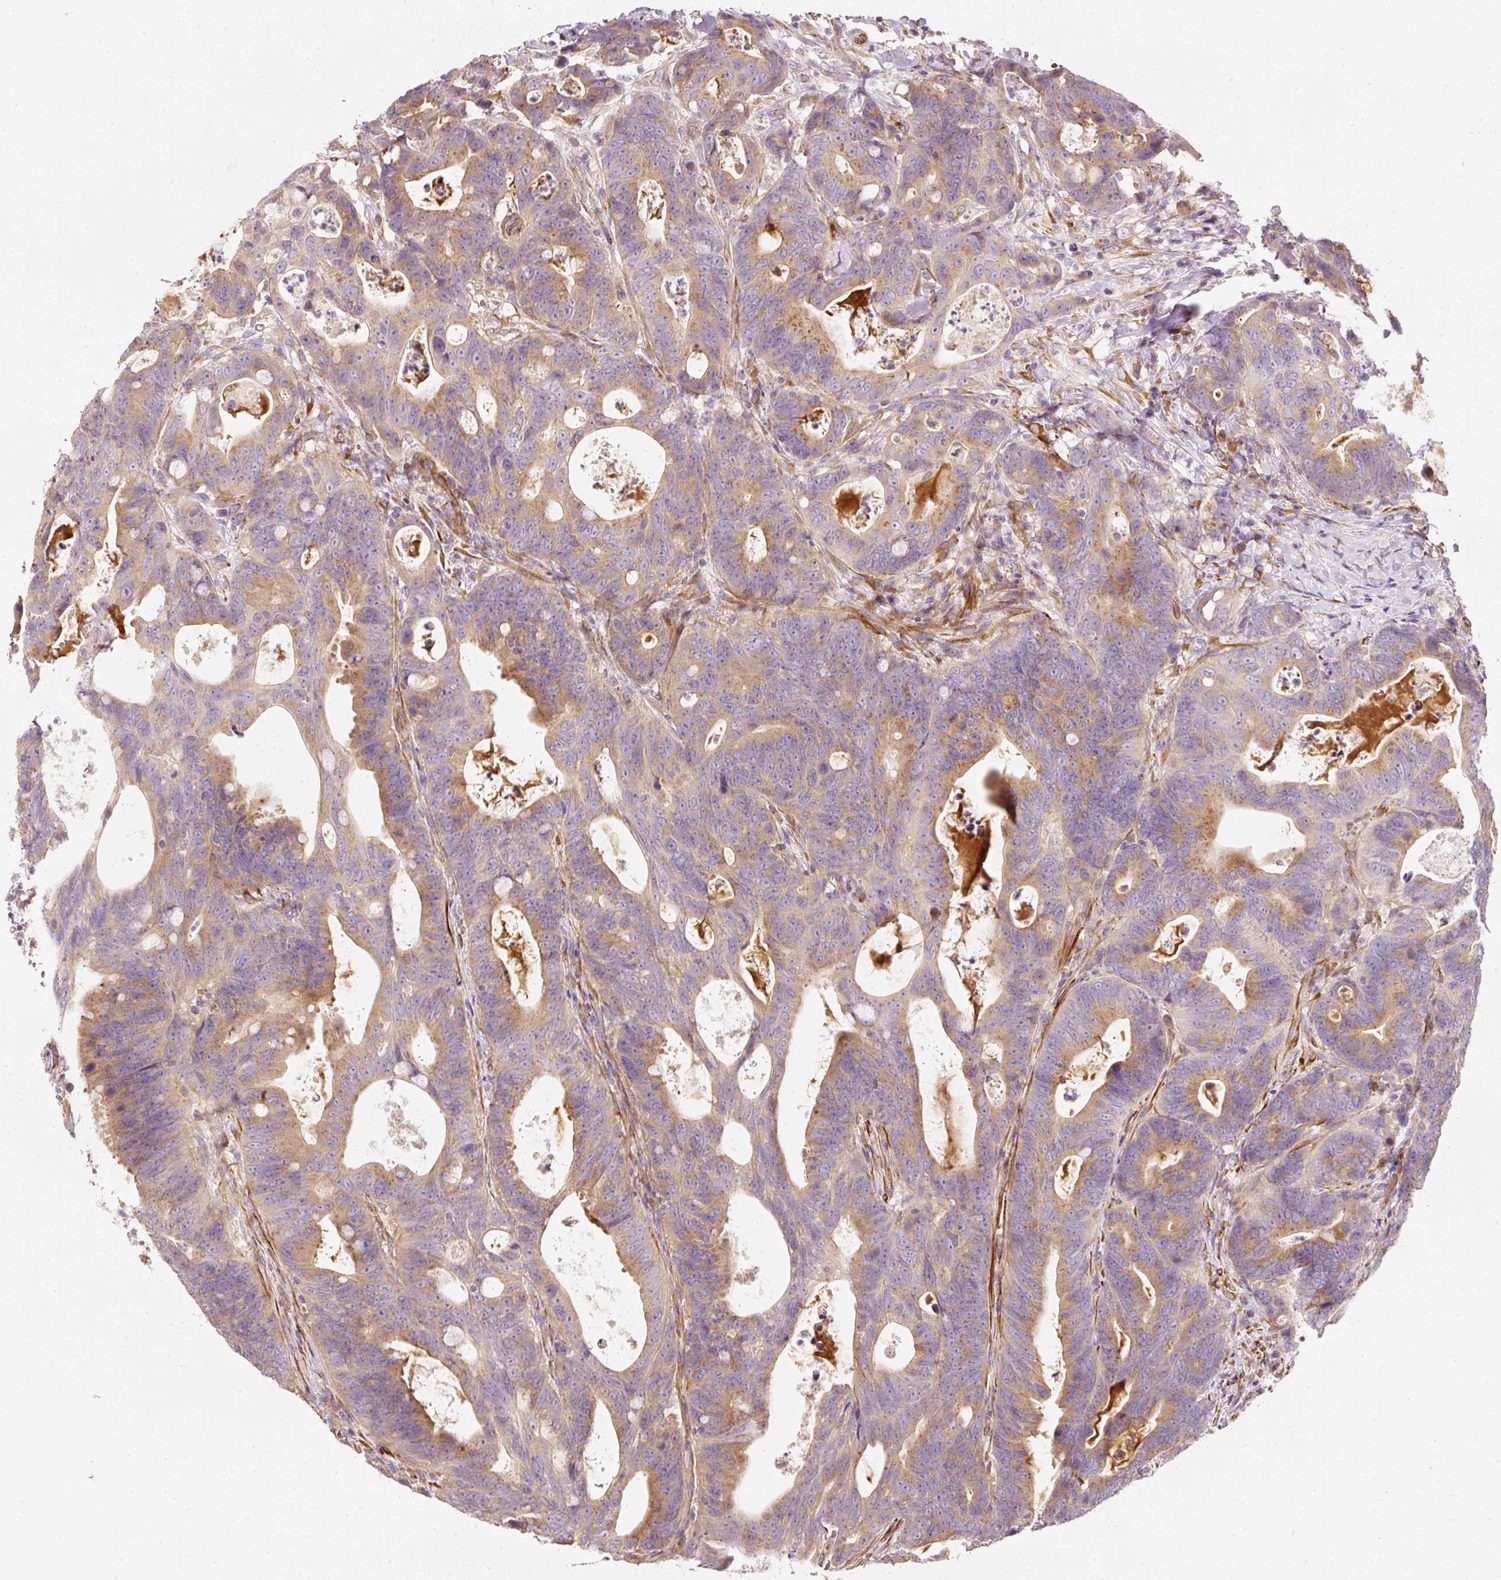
{"staining": {"intensity": "moderate", "quantity": ">75%", "location": "cytoplasmic/membranous"}, "tissue": "colorectal cancer", "cell_type": "Tumor cells", "image_type": "cancer", "snomed": [{"axis": "morphology", "description": "Adenocarcinoma, NOS"}, {"axis": "topography", "description": "Colon"}], "caption": "High-power microscopy captured an IHC image of colorectal cancer, revealing moderate cytoplasmic/membranous positivity in approximately >75% of tumor cells.", "gene": "RNF167", "patient": {"sex": "female", "age": 82}}